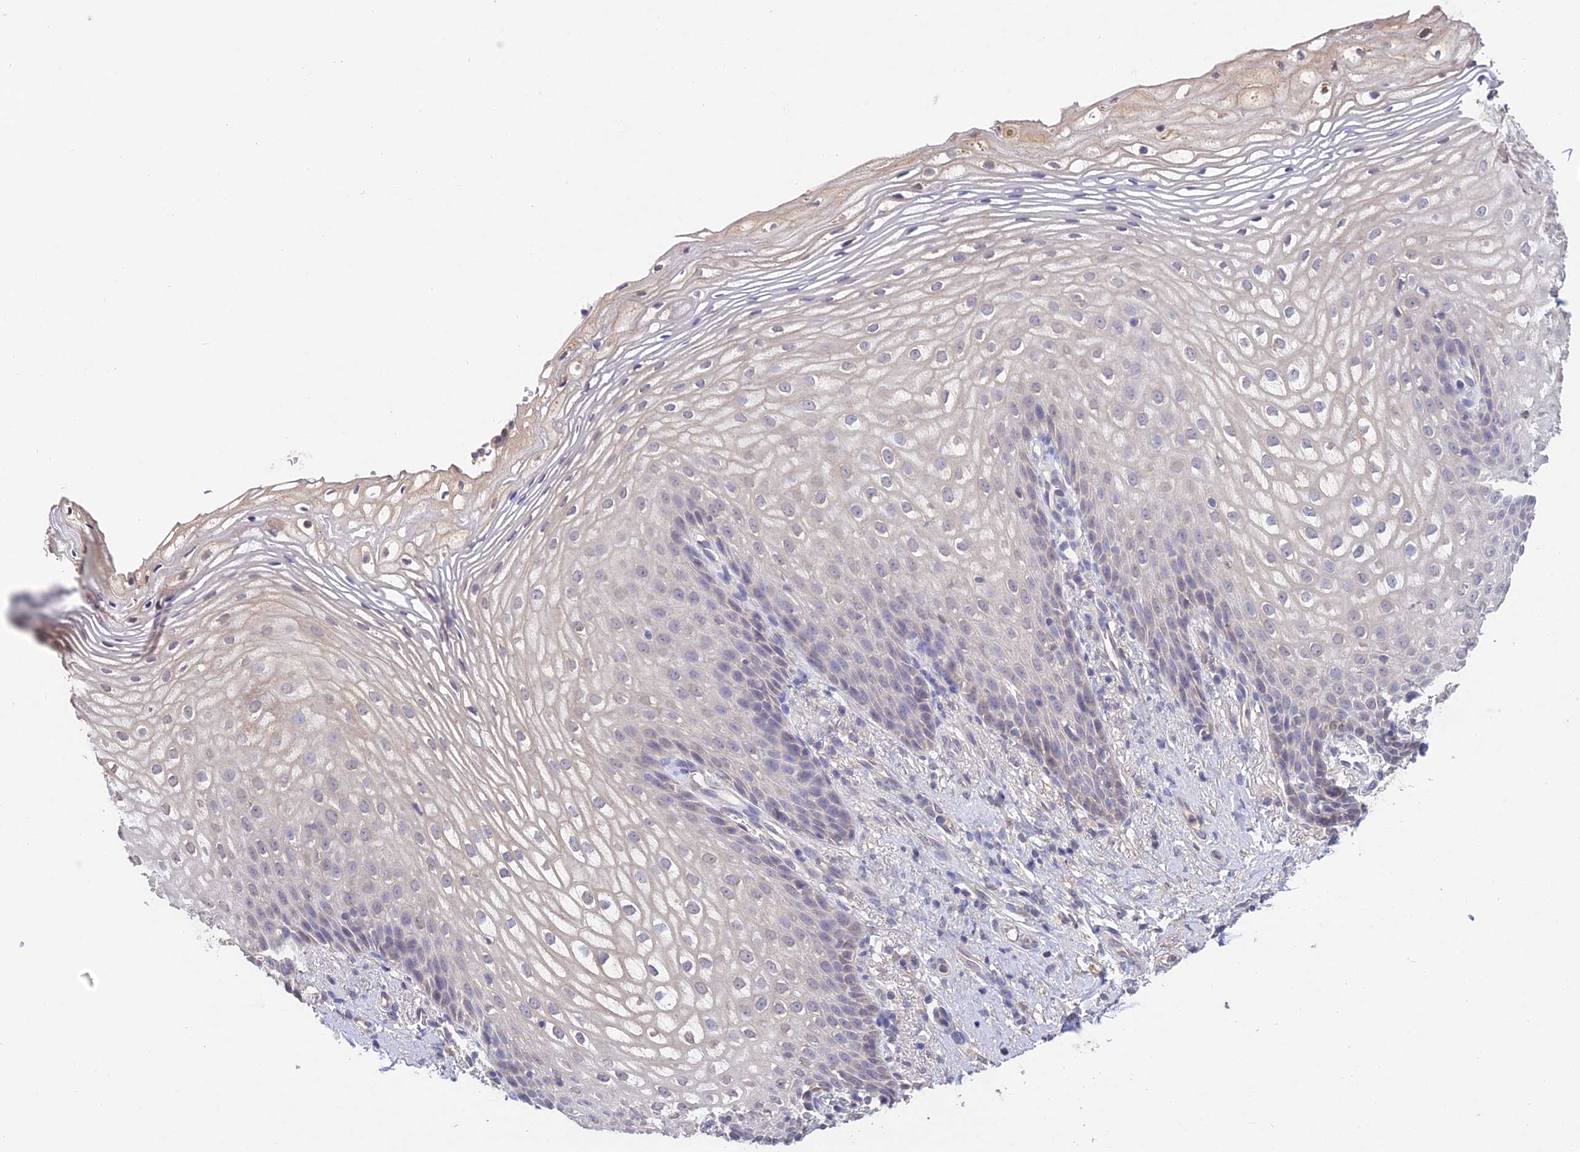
{"staining": {"intensity": "negative", "quantity": "none", "location": "none"}, "tissue": "vagina", "cell_type": "Squamous epithelial cells", "image_type": "normal", "snomed": [{"axis": "morphology", "description": "Normal tissue, NOS"}, {"axis": "topography", "description": "Vagina"}], "caption": "Histopathology image shows no protein positivity in squamous epithelial cells of normal vagina.", "gene": "PGK1", "patient": {"sex": "female", "age": 60}}